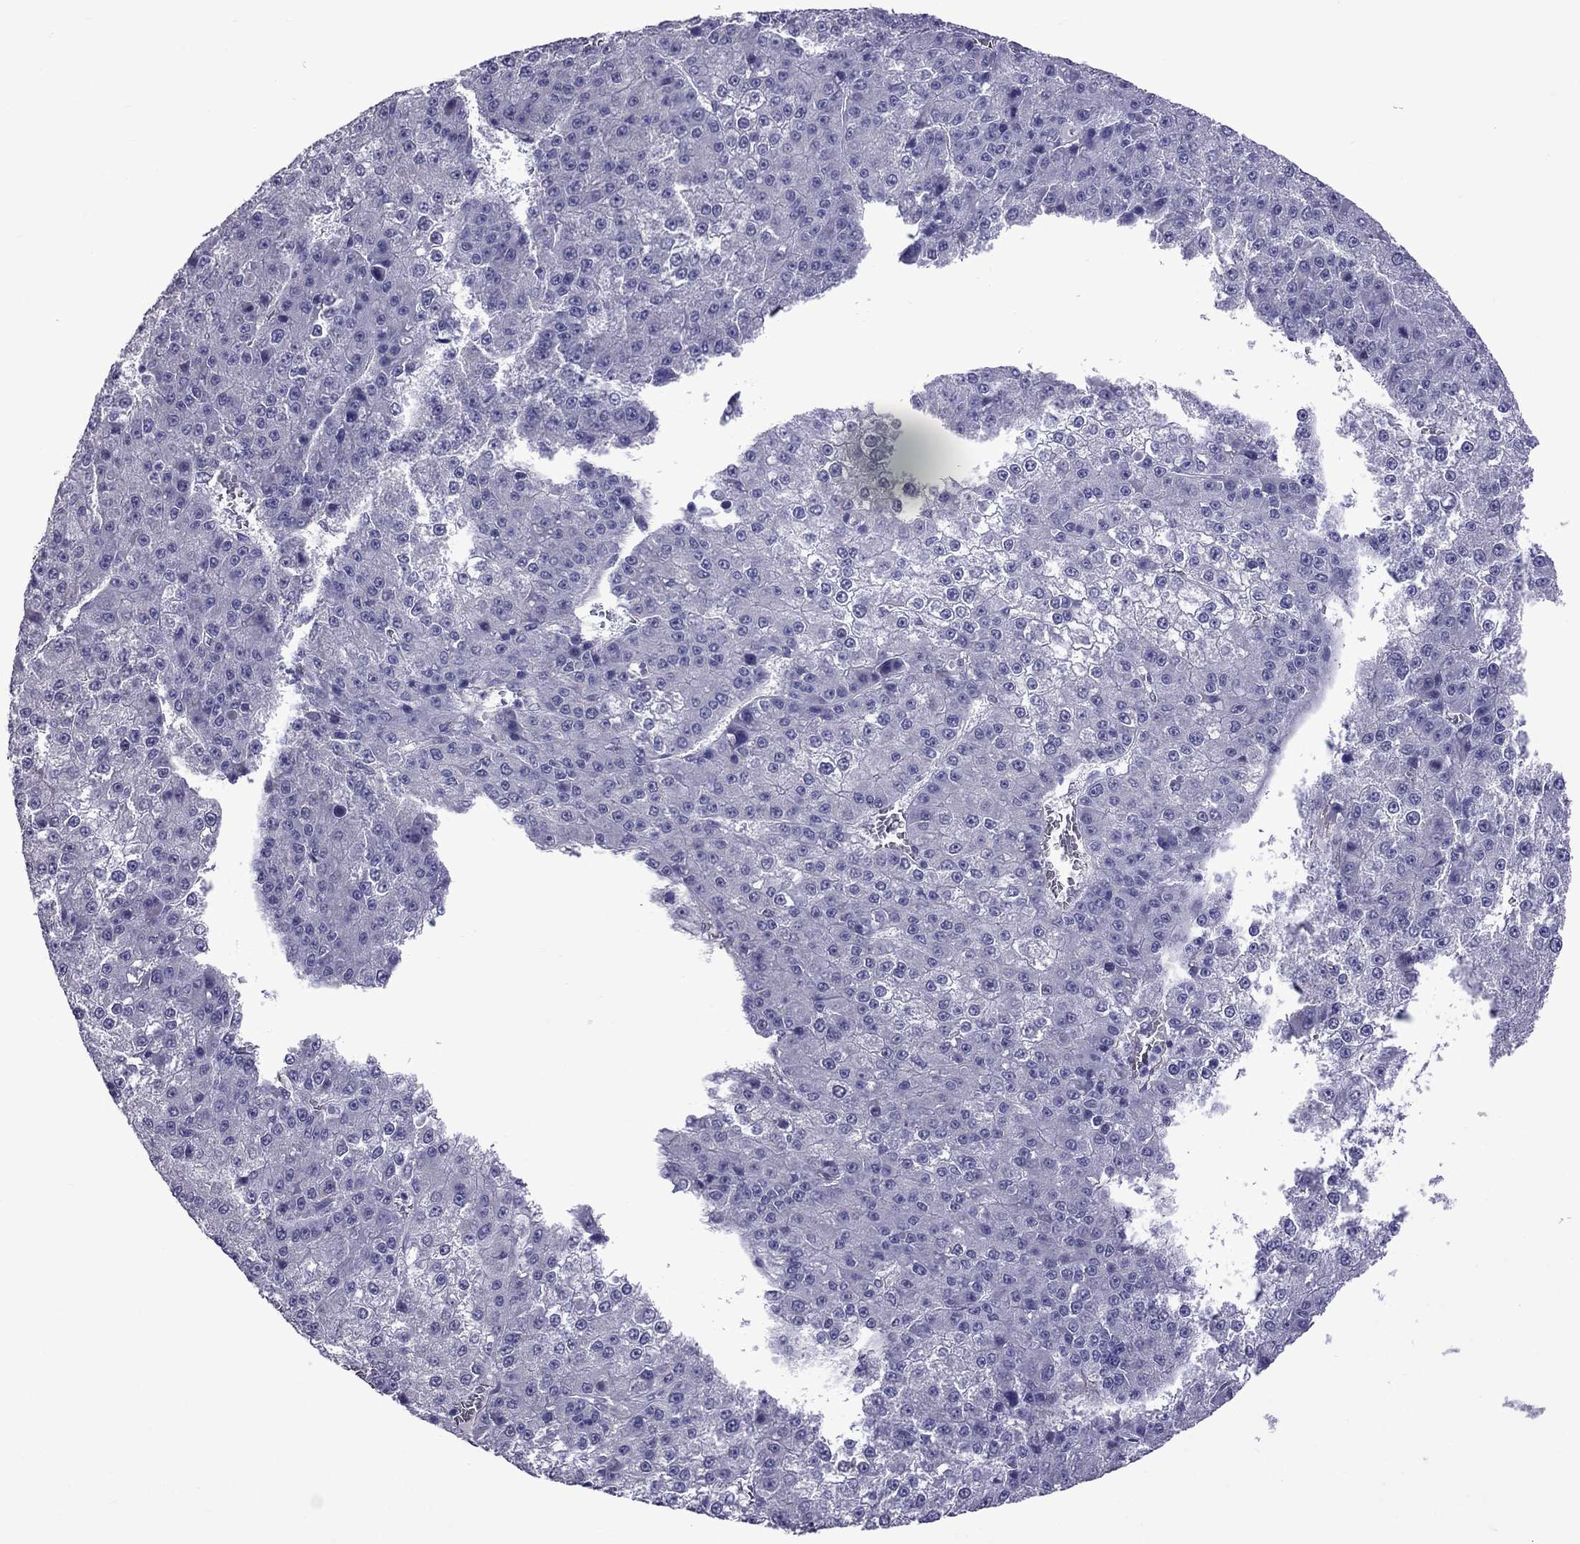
{"staining": {"intensity": "negative", "quantity": "none", "location": "none"}, "tissue": "liver cancer", "cell_type": "Tumor cells", "image_type": "cancer", "snomed": [{"axis": "morphology", "description": "Carcinoma, Hepatocellular, NOS"}, {"axis": "topography", "description": "Liver"}], "caption": "Immunohistochemical staining of human liver hepatocellular carcinoma displays no significant expression in tumor cells. The staining was performed using DAB to visualize the protein expression in brown, while the nuclei were stained in blue with hematoxylin (Magnification: 20x).", "gene": "CHRNA5", "patient": {"sex": "female", "age": 73}}